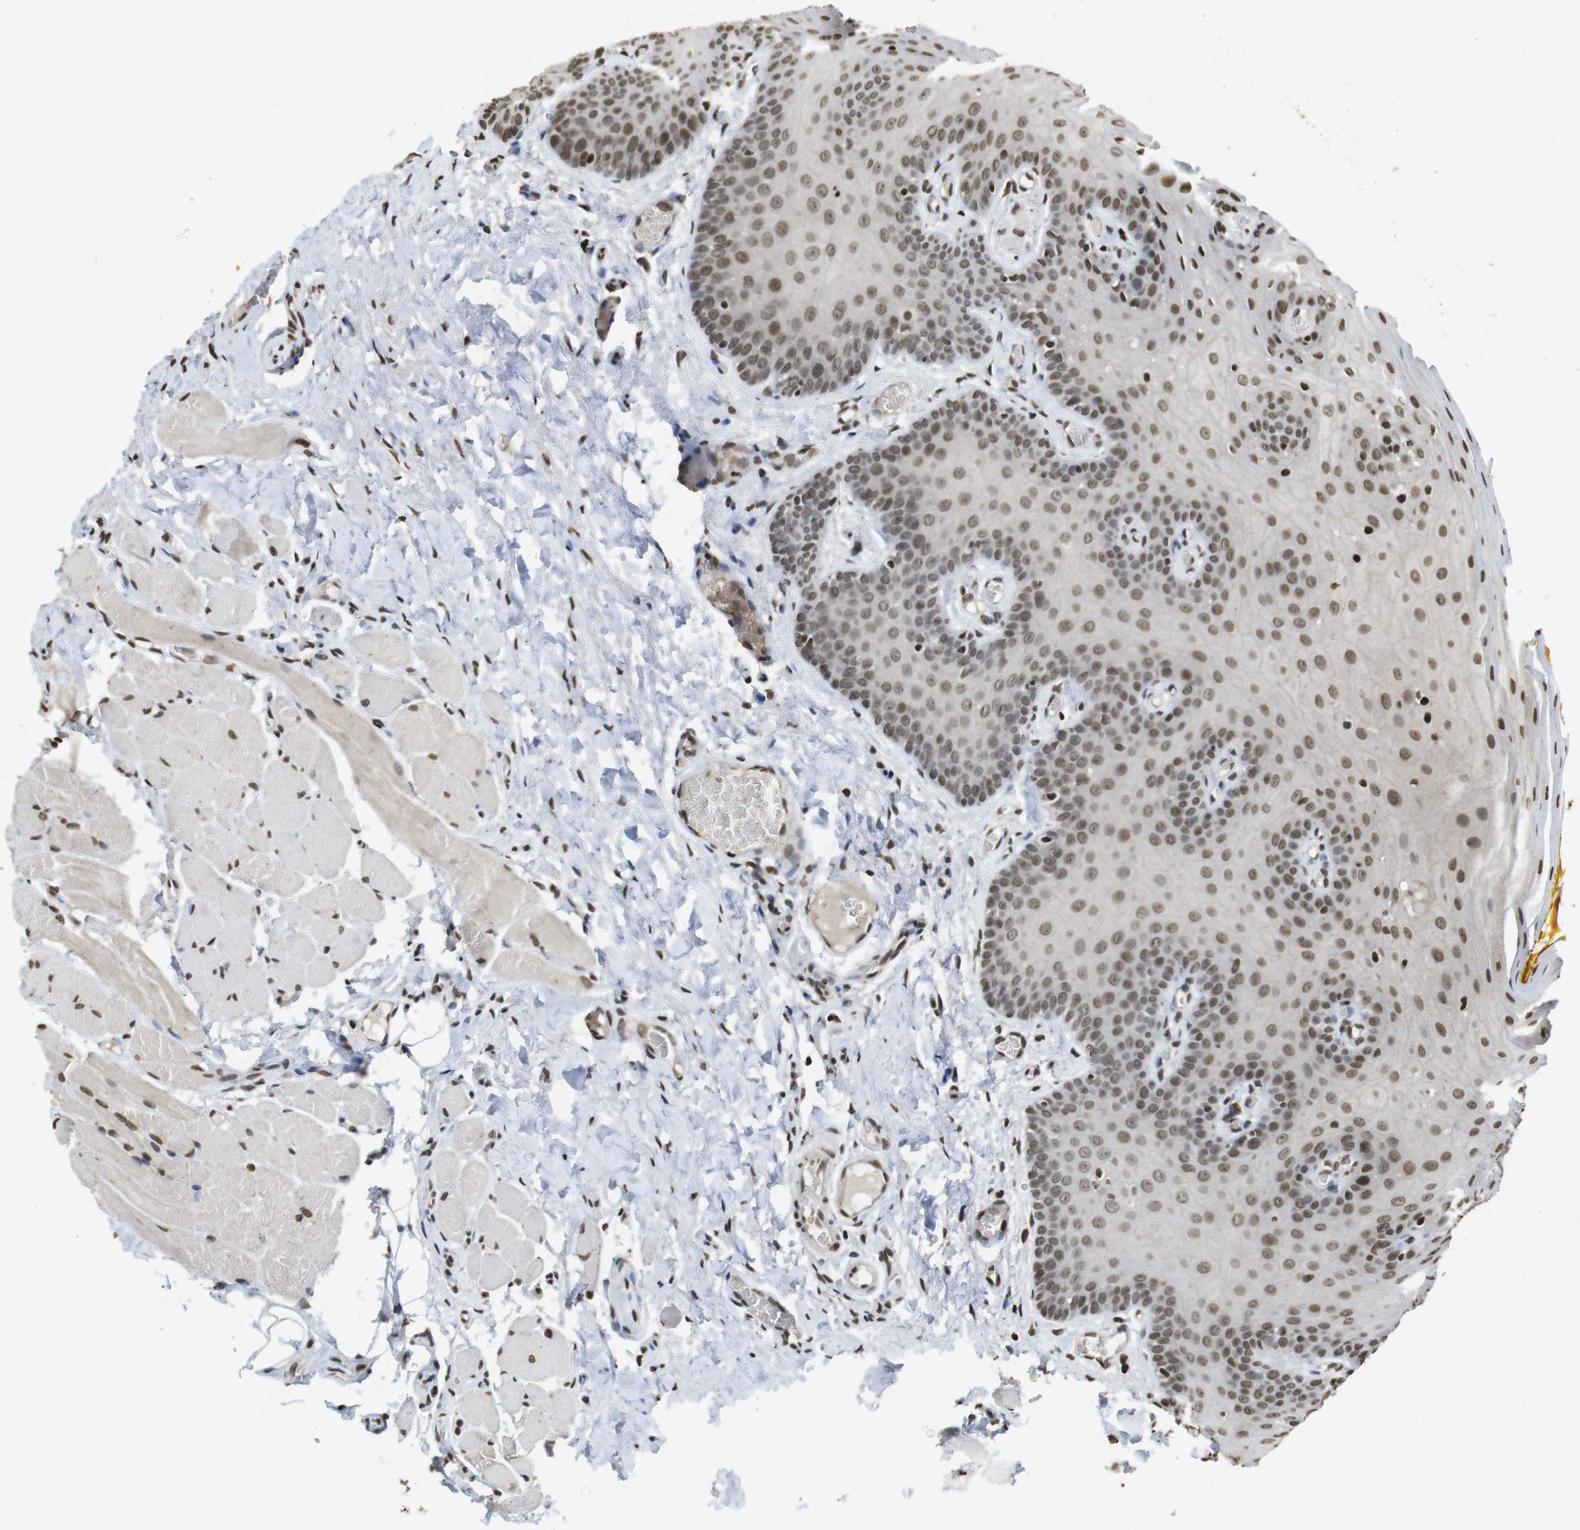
{"staining": {"intensity": "moderate", "quantity": ">75%", "location": "nuclear"}, "tissue": "oral mucosa", "cell_type": "Squamous epithelial cells", "image_type": "normal", "snomed": [{"axis": "morphology", "description": "Normal tissue, NOS"}, {"axis": "topography", "description": "Oral tissue"}], "caption": "A medium amount of moderate nuclear positivity is present in approximately >75% of squamous epithelial cells in unremarkable oral mucosa.", "gene": "FOXA3", "patient": {"sex": "male", "age": 54}}